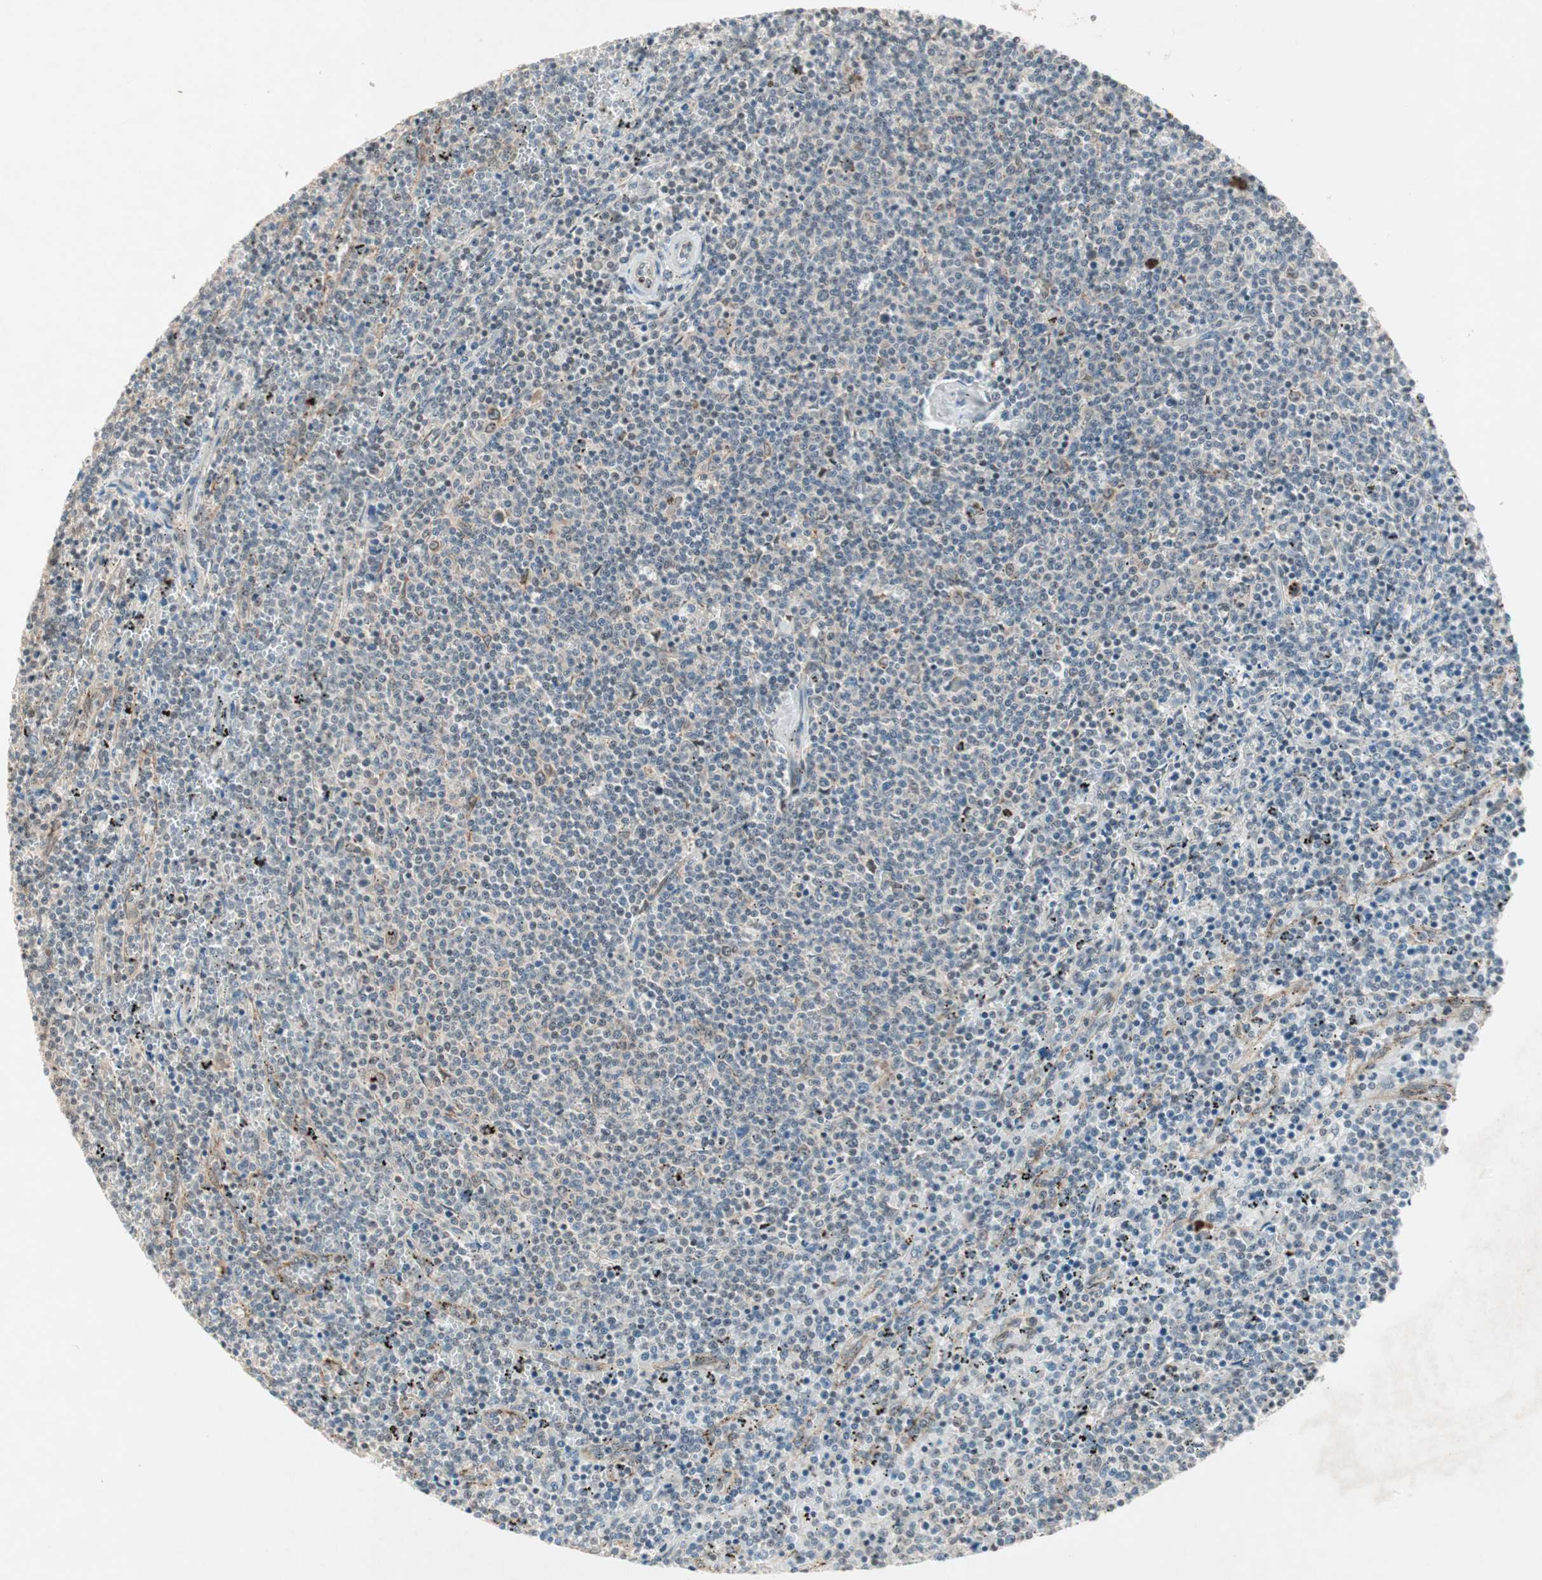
{"staining": {"intensity": "negative", "quantity": "none", "location": "none"}, "tissue": "lymphoma", "cell_type": "Tumor cells", "image_type": "cancer", "snomed": [{"axis": "morphology", "description": "Malignant lymphoma, non-Hodgkin's type, Low grade"}, {"axis": "topography", "description": "Spleen"}], "caption": "DAB immunohistochemical staining of malignant lymphoma, non-Hodgkin's type (low-grade) shows no significant staining in tumor cells. The staining was performed using DAB (3,3'-diaminobenzidine) to visualize the protein expression in brown, while the nuclei were stained in blue with hematoxylin (Magnification: 20x).", "gene": "PGBD1", "patient": {"sex": "female", "age": 50}}